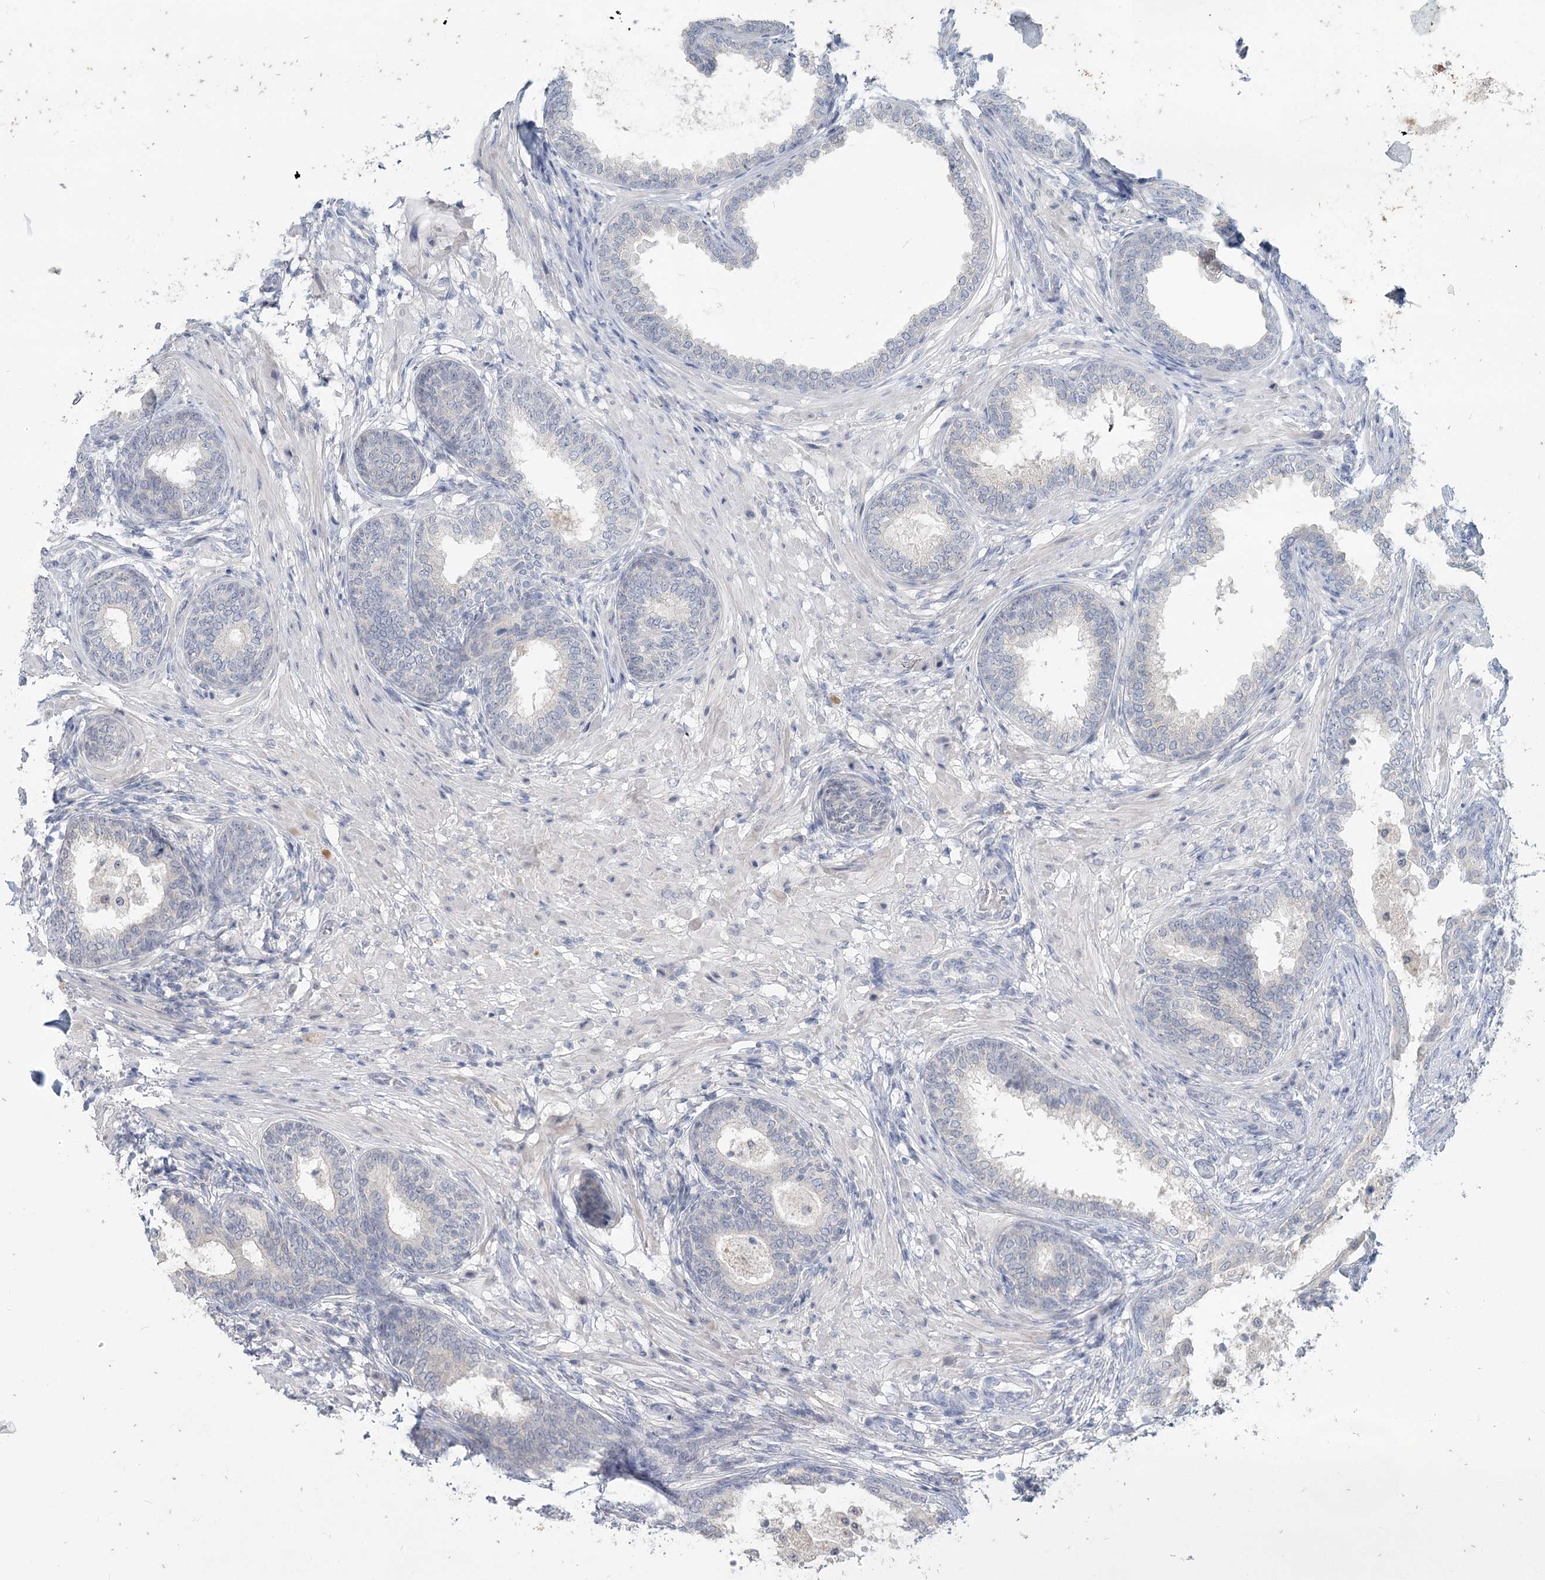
{"staining": {"intensity": "negative", "quantity": "none", "location": "none"}, "tissue": "prostate", "cell_type": "Glandular cells", "image_type": "normal", "snomed": [{"axis": "morphology", "description": "Normal tissue, NOS"}, {"axis": "topography", "description": "Prostate"}], "caption": "High power microscopy photomicrograph of an IHC micrograph of unremarkable prostate, revealing no significant positivity in glandular cells.", "gene": "SLC9A3", "patient": {"sex": "male", "age": 76}}